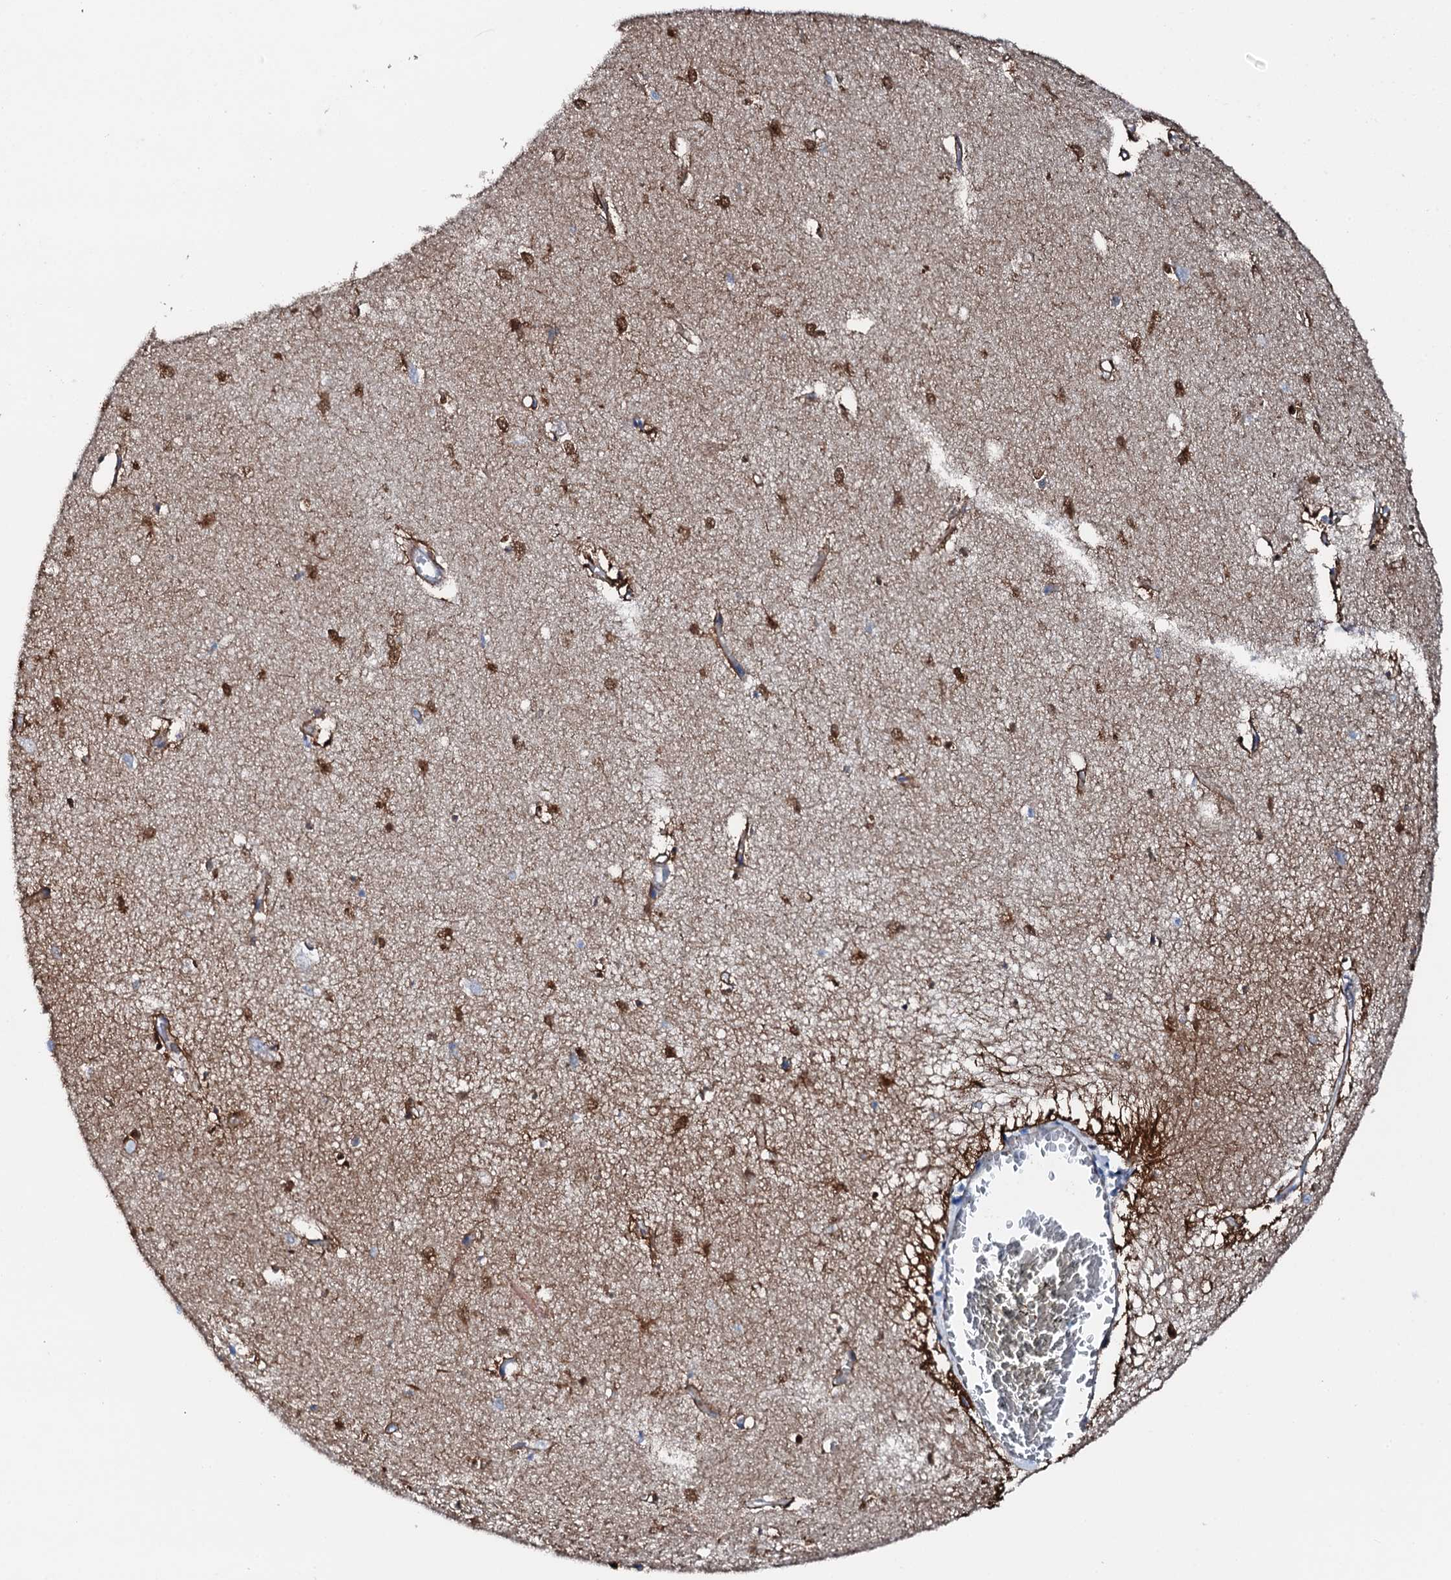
{"staining": {"intensity": "strong", "quantity": "25%-75%", "location": "cytoplasmic/membranous,nuclear"}, "tissue": "hippocampus", "cell_type": "Glial cells", "image_type": "normal", "snomed": [{"axis": "morphology", "description": "Normal tissue, NOS"}, {"axis": "topography", "description": "Hippocampus"}], "caption": "An immunohistochemistry micrograph of normal tissue is shown. Protein staining in brown highlights strong cytoplasmic/membranous,nuclear positivity in hippocampus within glial cells.", "gene": "GFOD2", "patient": {"sex": "female", "age": 64}}